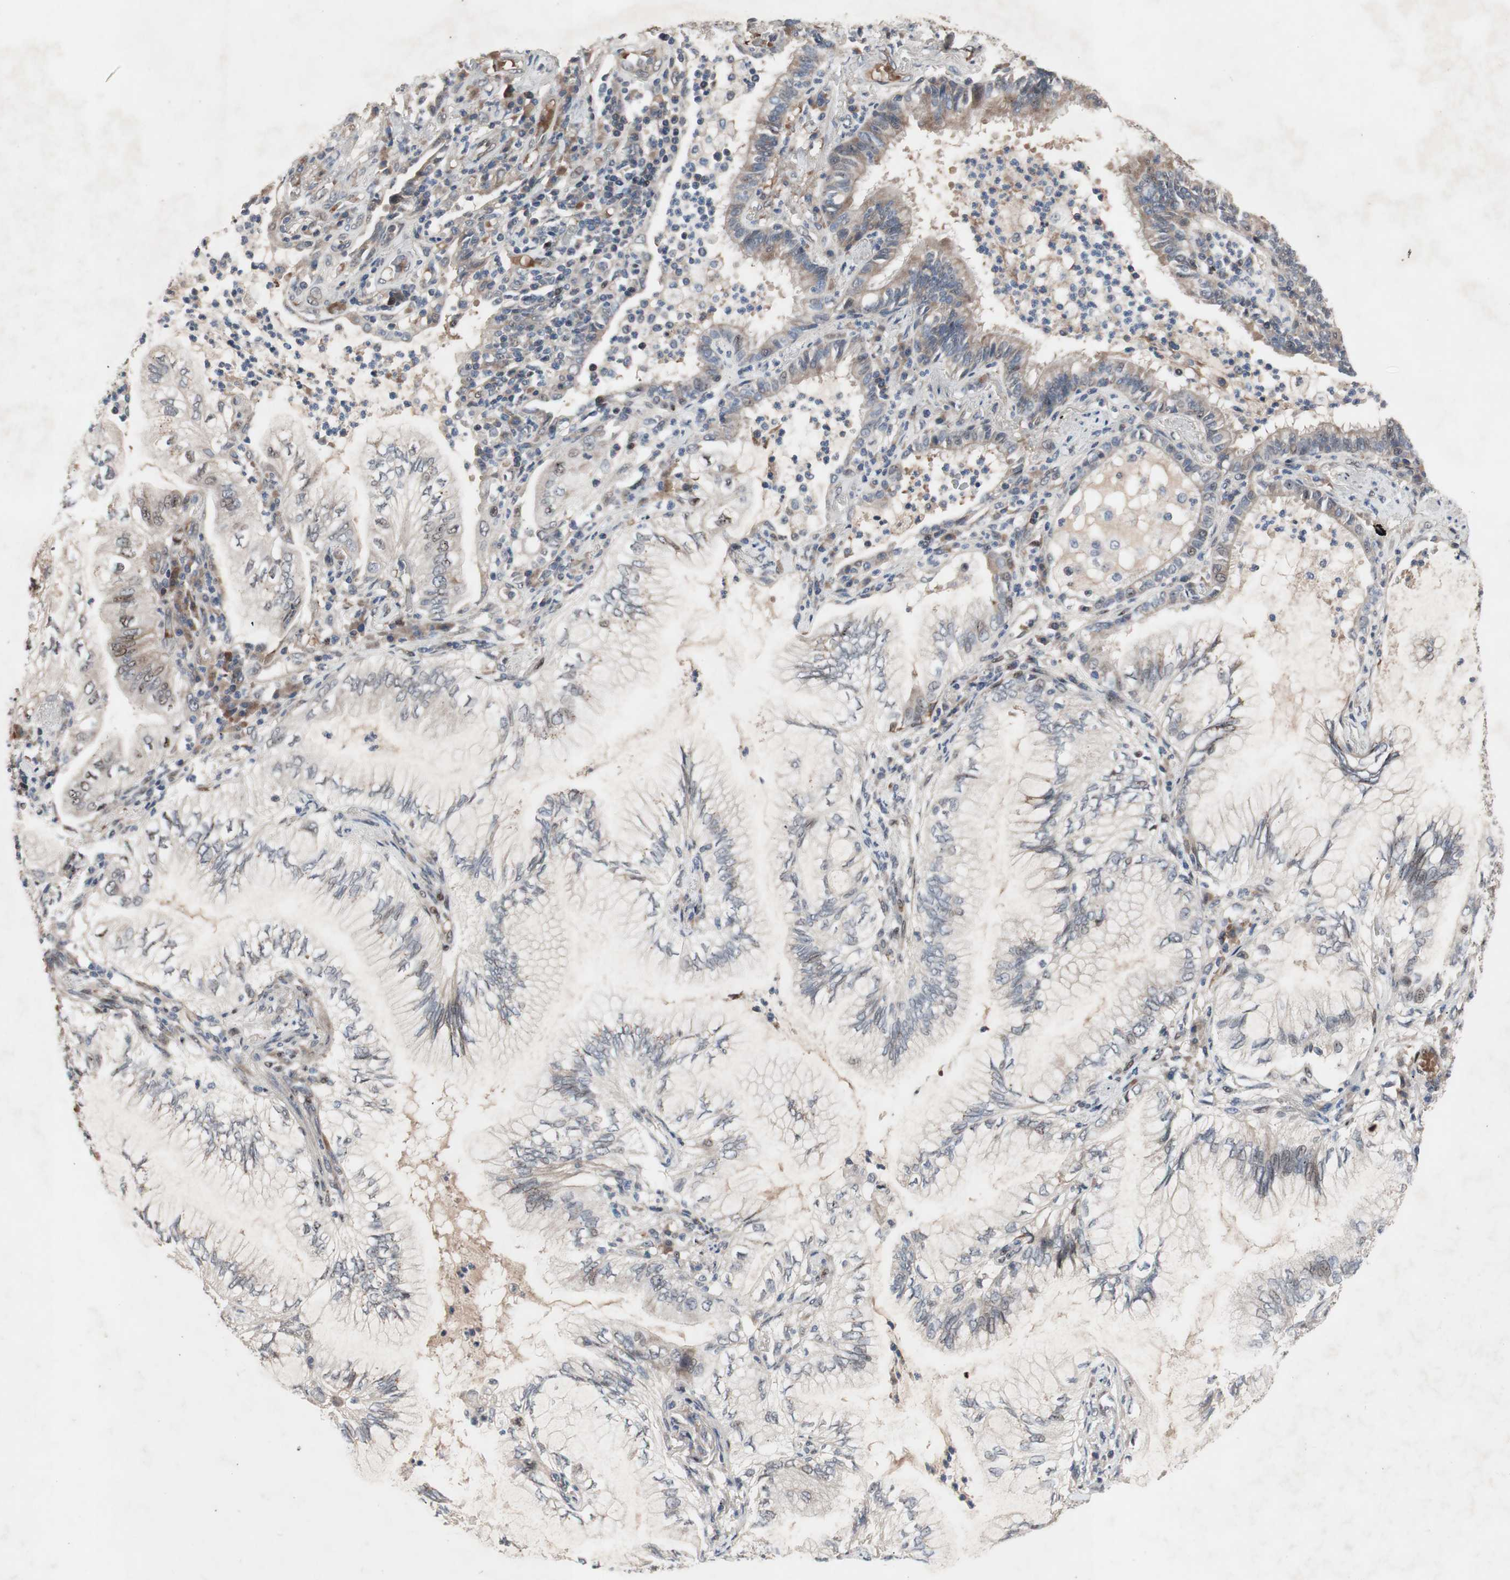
{"staining": {"intensity": "weak", "quantity": "<25%", "location": "cytoplasmic/membranous"}, "tissue": "lung cancer", "cell_type": "Tumor cells", "image_type": "cancer", "snomed": [{"axis": "morphology", "description": "Normal tissue, NOS"}, {"axis": "morphology", "description": "Adenocarcinoma, NOS"}, {"axis": "topography", "description": "Bronchus"}, {"axis": "topography", "description": "Lung"}], "caption": "High magnification brightfield microscopy of lung adenocarcinoma stained with DAB (3,3'-diaminobenzidine) (brown) and counterstained with hematoxylin (blue): tumor cells show no significant positivity.", "gene": "SOX7", "patient": {"sex": "female", "age": 70}}